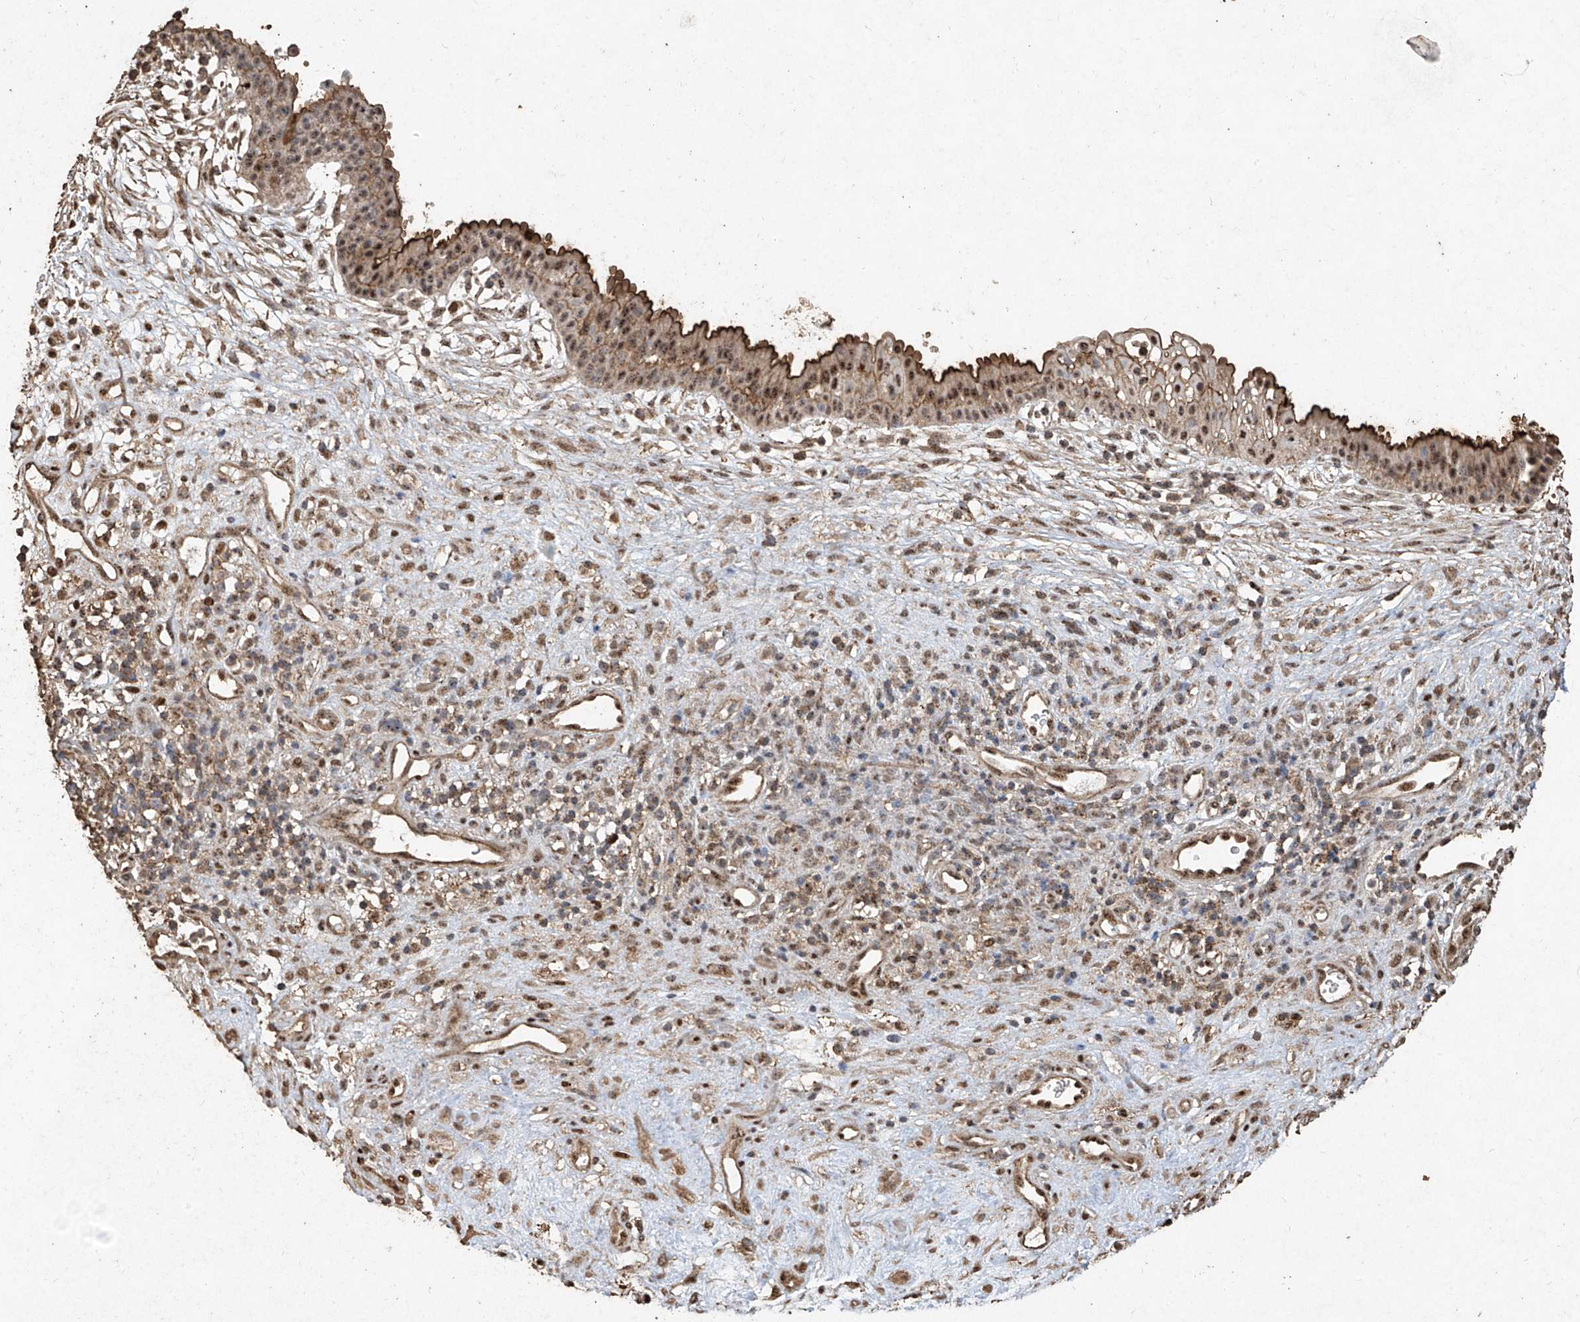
{"staining": {"intensity": "moderate", "quantity": ">75%", "location": "cytoplasmic/membranous,nuclear"}, "tissue": "nasopharynx", "cell_type": "Respiratory epithelial cells", "image_type": "normal", "snomed": [{"axis": "morphology", "description": "Normal tissue, NOS"}, {"axis": "topography", "description": "Nasopharynx"}], "caption": "A brown stain labels moderate cytoplasmic/membranous,nuclear positivity of a protein in respiratory epithelial cells of unremarkable human nasopharynx.", "gene": "ERBB3", "patient": {"sex": "male", "age": 22}}